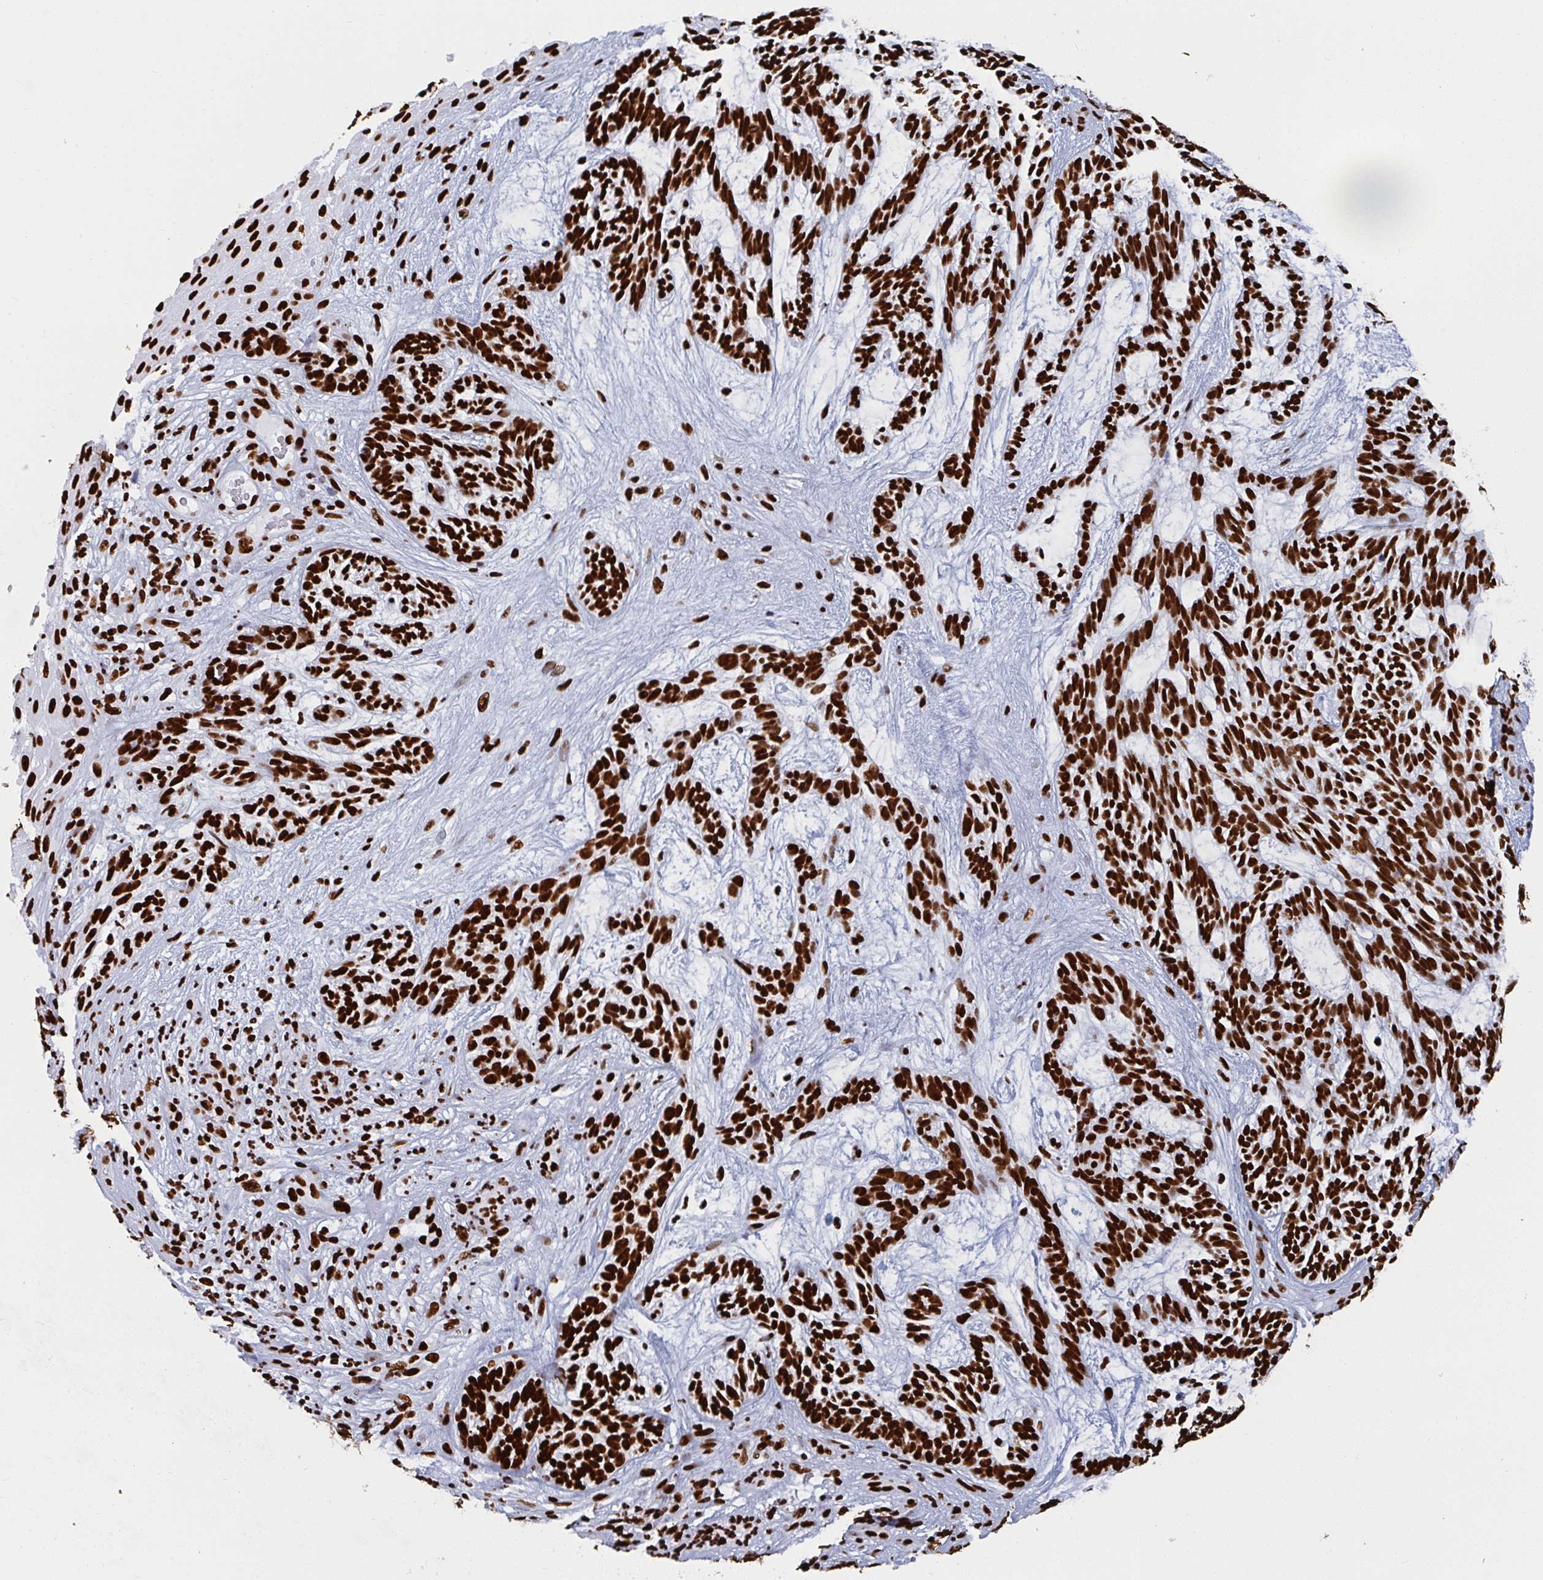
{"staining": {"intensity": "strong", "quantity": ">75%", "location": "nuclear"}, "tissue": "skin cancer", "cell_type": "Tumor cells", "image_type": "cancer", "snomed": [{"axis": "morphology", "description": "Basal cell carcinoma"}, {"axis": "topography", "description": "Skin"}, {"axis": "topography", "description": "Skin, foot"}], "caption": "A brown stain highlights strong nuclear positivity of a protein in human skin cancer tumor cells.", "gene": "GAR1", "patient": {"sex": "female", "age": 77}}